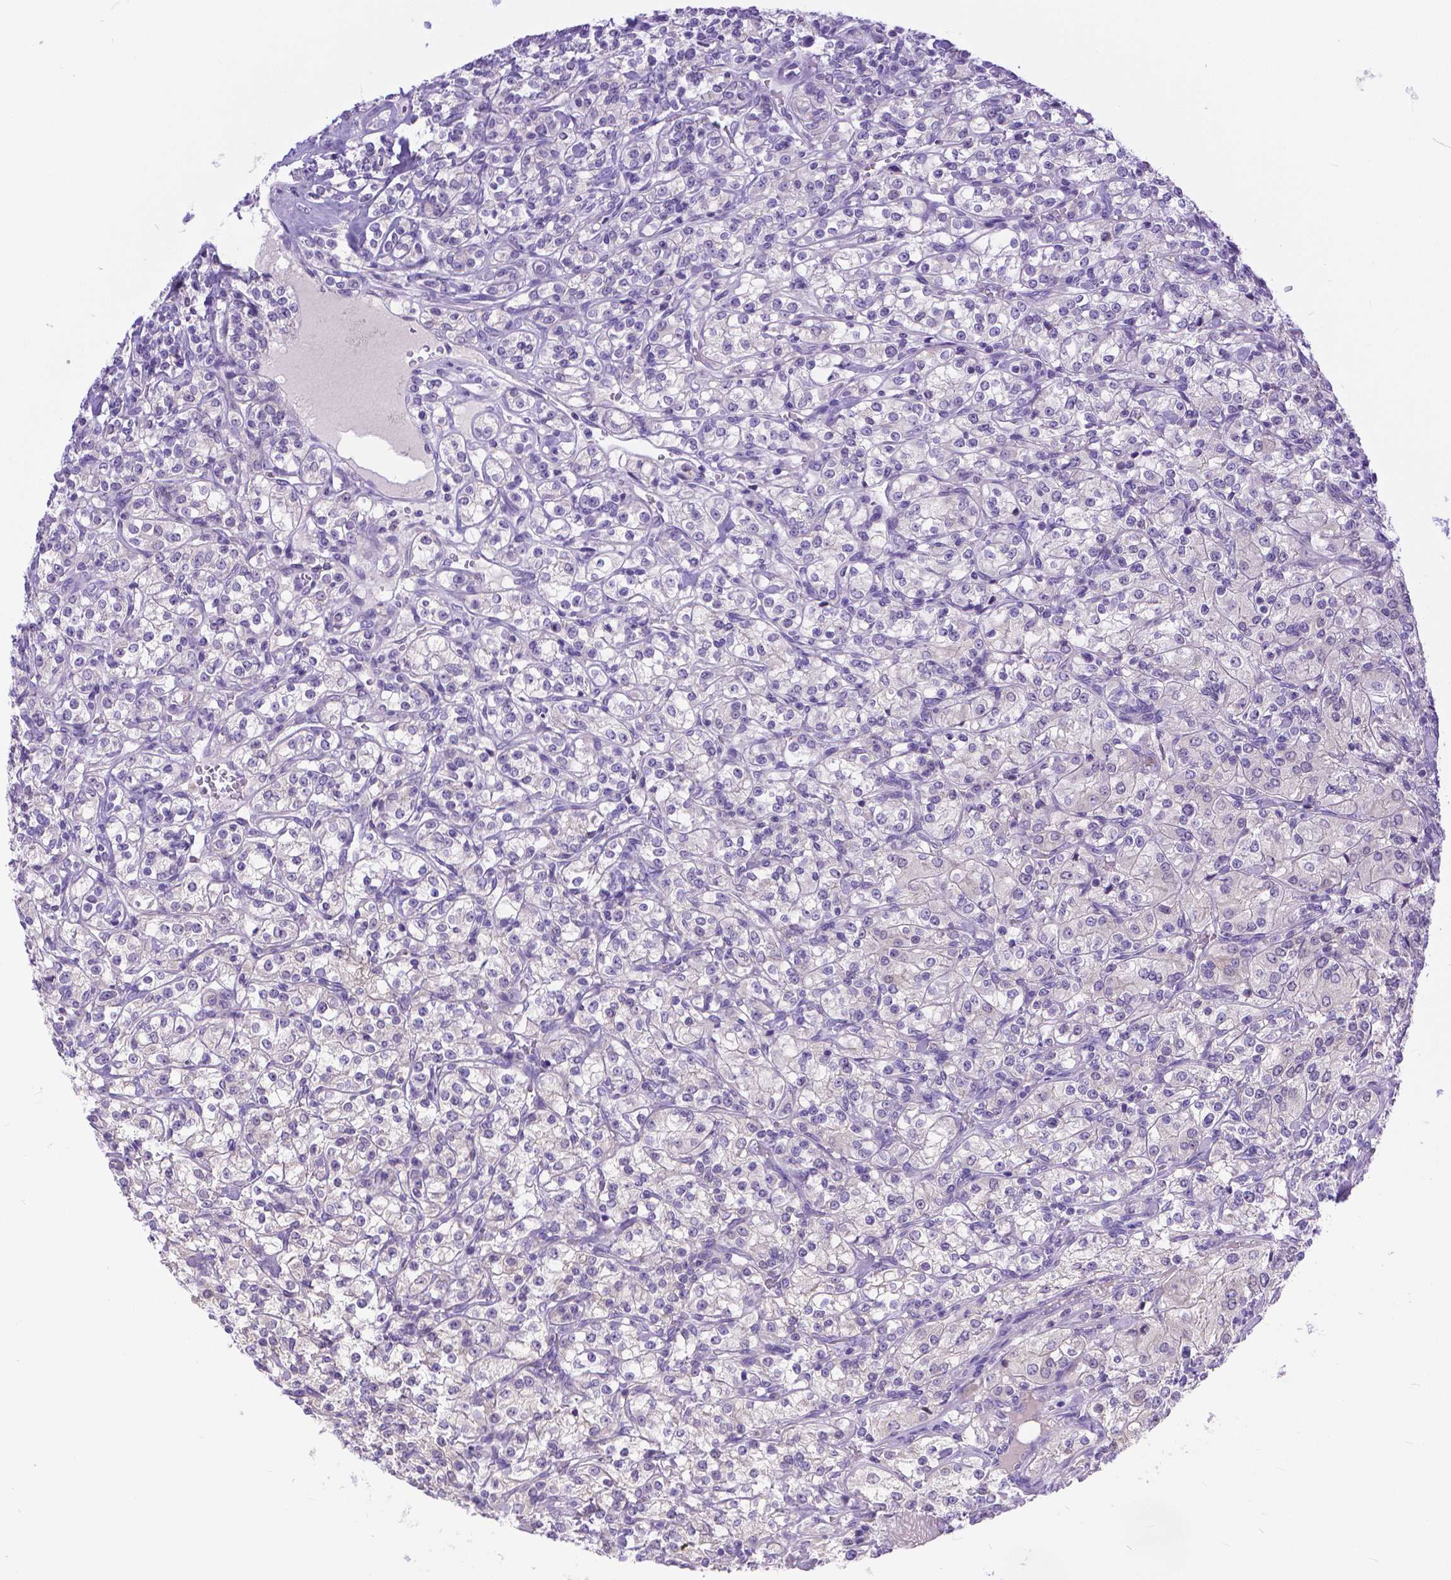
{"staining": {"intensity": "negative", "quantity": "none", "location": "none"}, "tissue": "renal cancer", "cell_type": "Tumor cells", "image_type": "cancer", "snomed": [{"axis": "morphology", "description": "Adenocarcinoma, NOS"}, {"axis": "topography", "description": "Kidney"}], "caption": "This is an IHC image of human renal cancer (adenocarcinoma). There is no expression in tumor cells.", "gene": "TTLL6", "patient": {"sex": "male", "age": 77}}